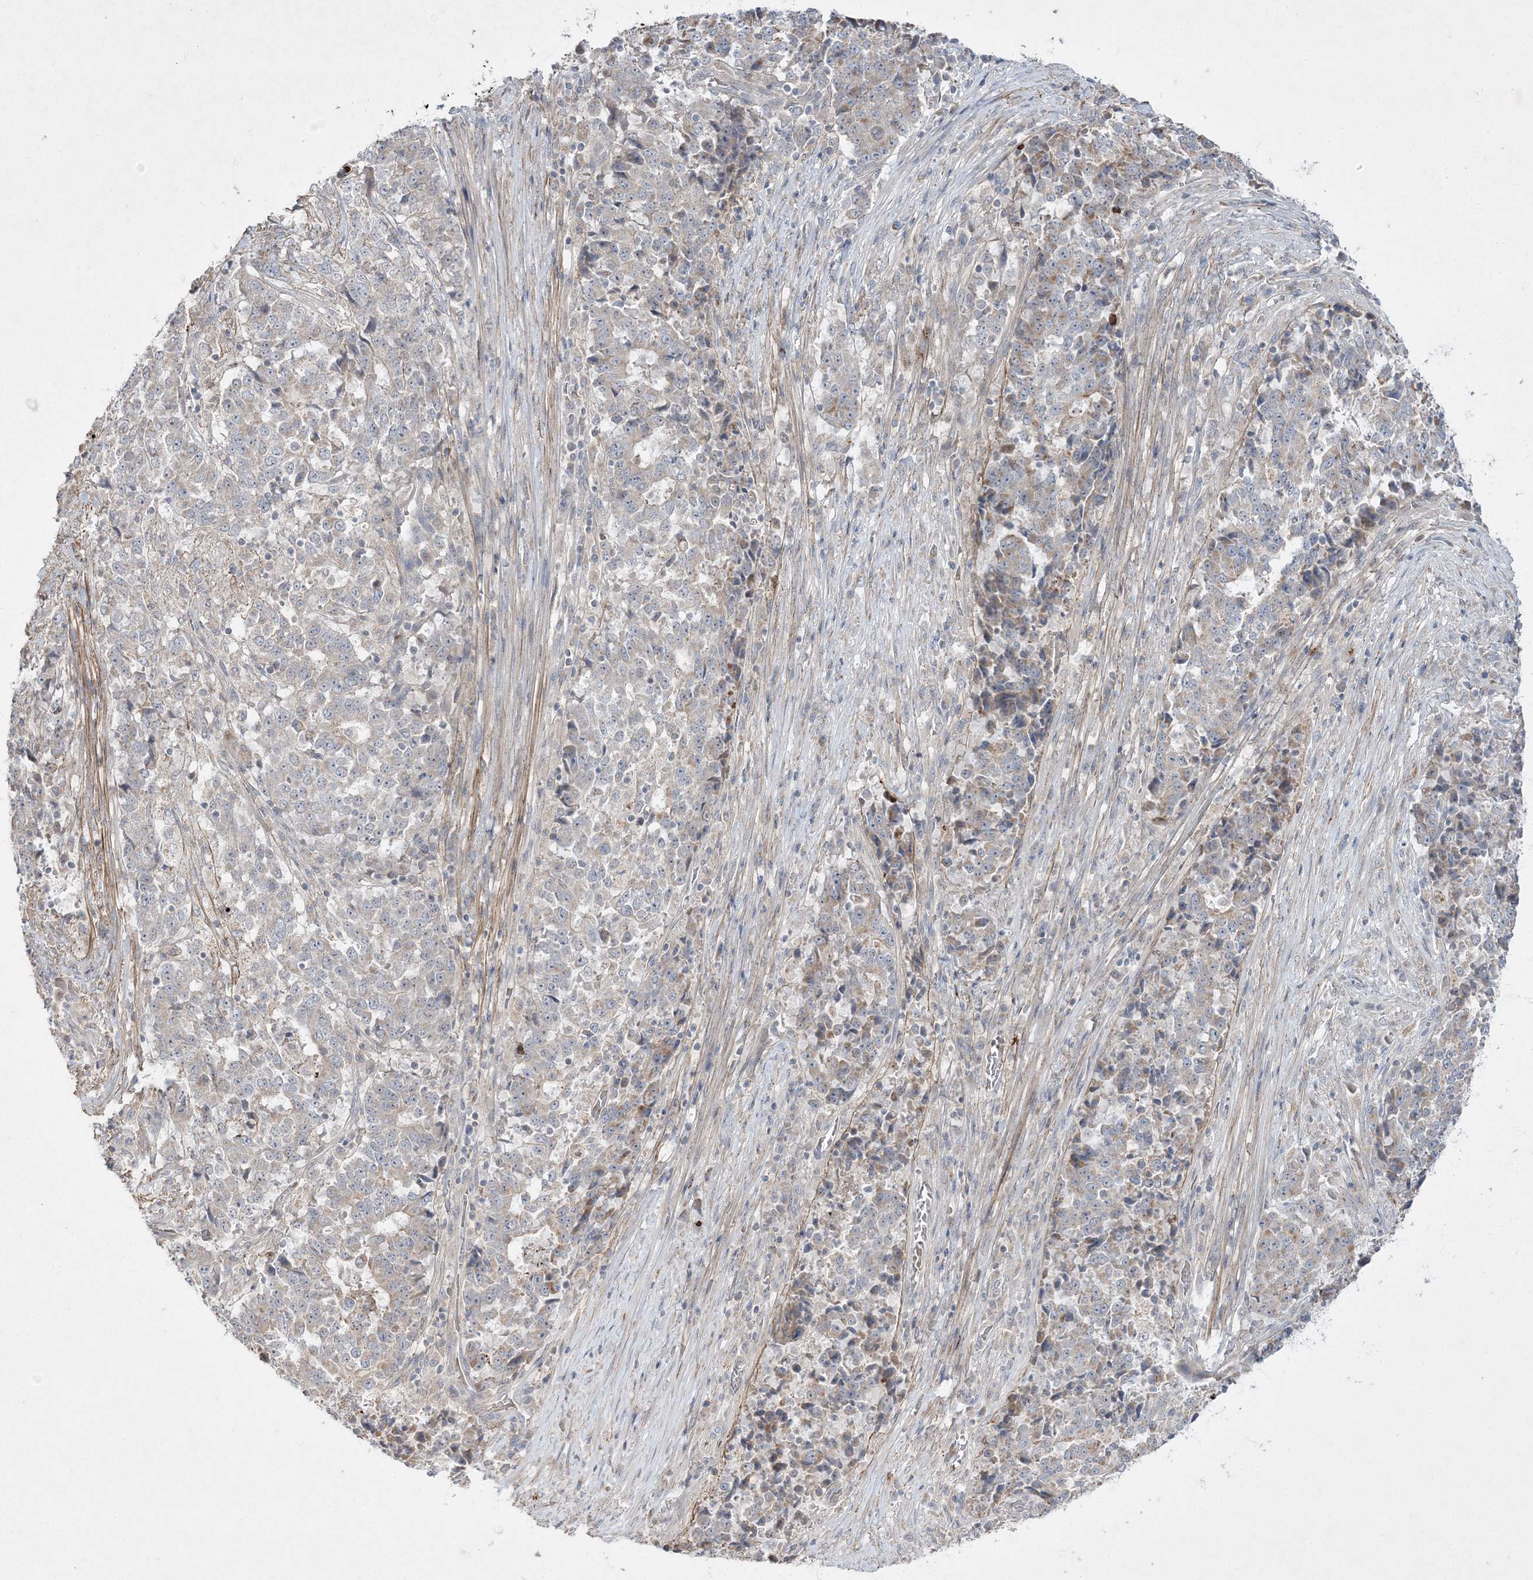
{"staining": {"intensity": "negative", "quantity": "none", "location": "none"}, "tissue": "stomach cancer", "cell_type": "Tumor cells", "image_type": "cancer", "snomed": [{"axis": "morphology", "description": "Adenocarcinoma, NOS"}, {"axis": "topography", "description": "Stomach"}], "caption": "Tumor cells are negative for protein expression in human stomach adenocarcinoma.", "gene": "CLNK", "patient": {"sex": "male", "age": 59}}